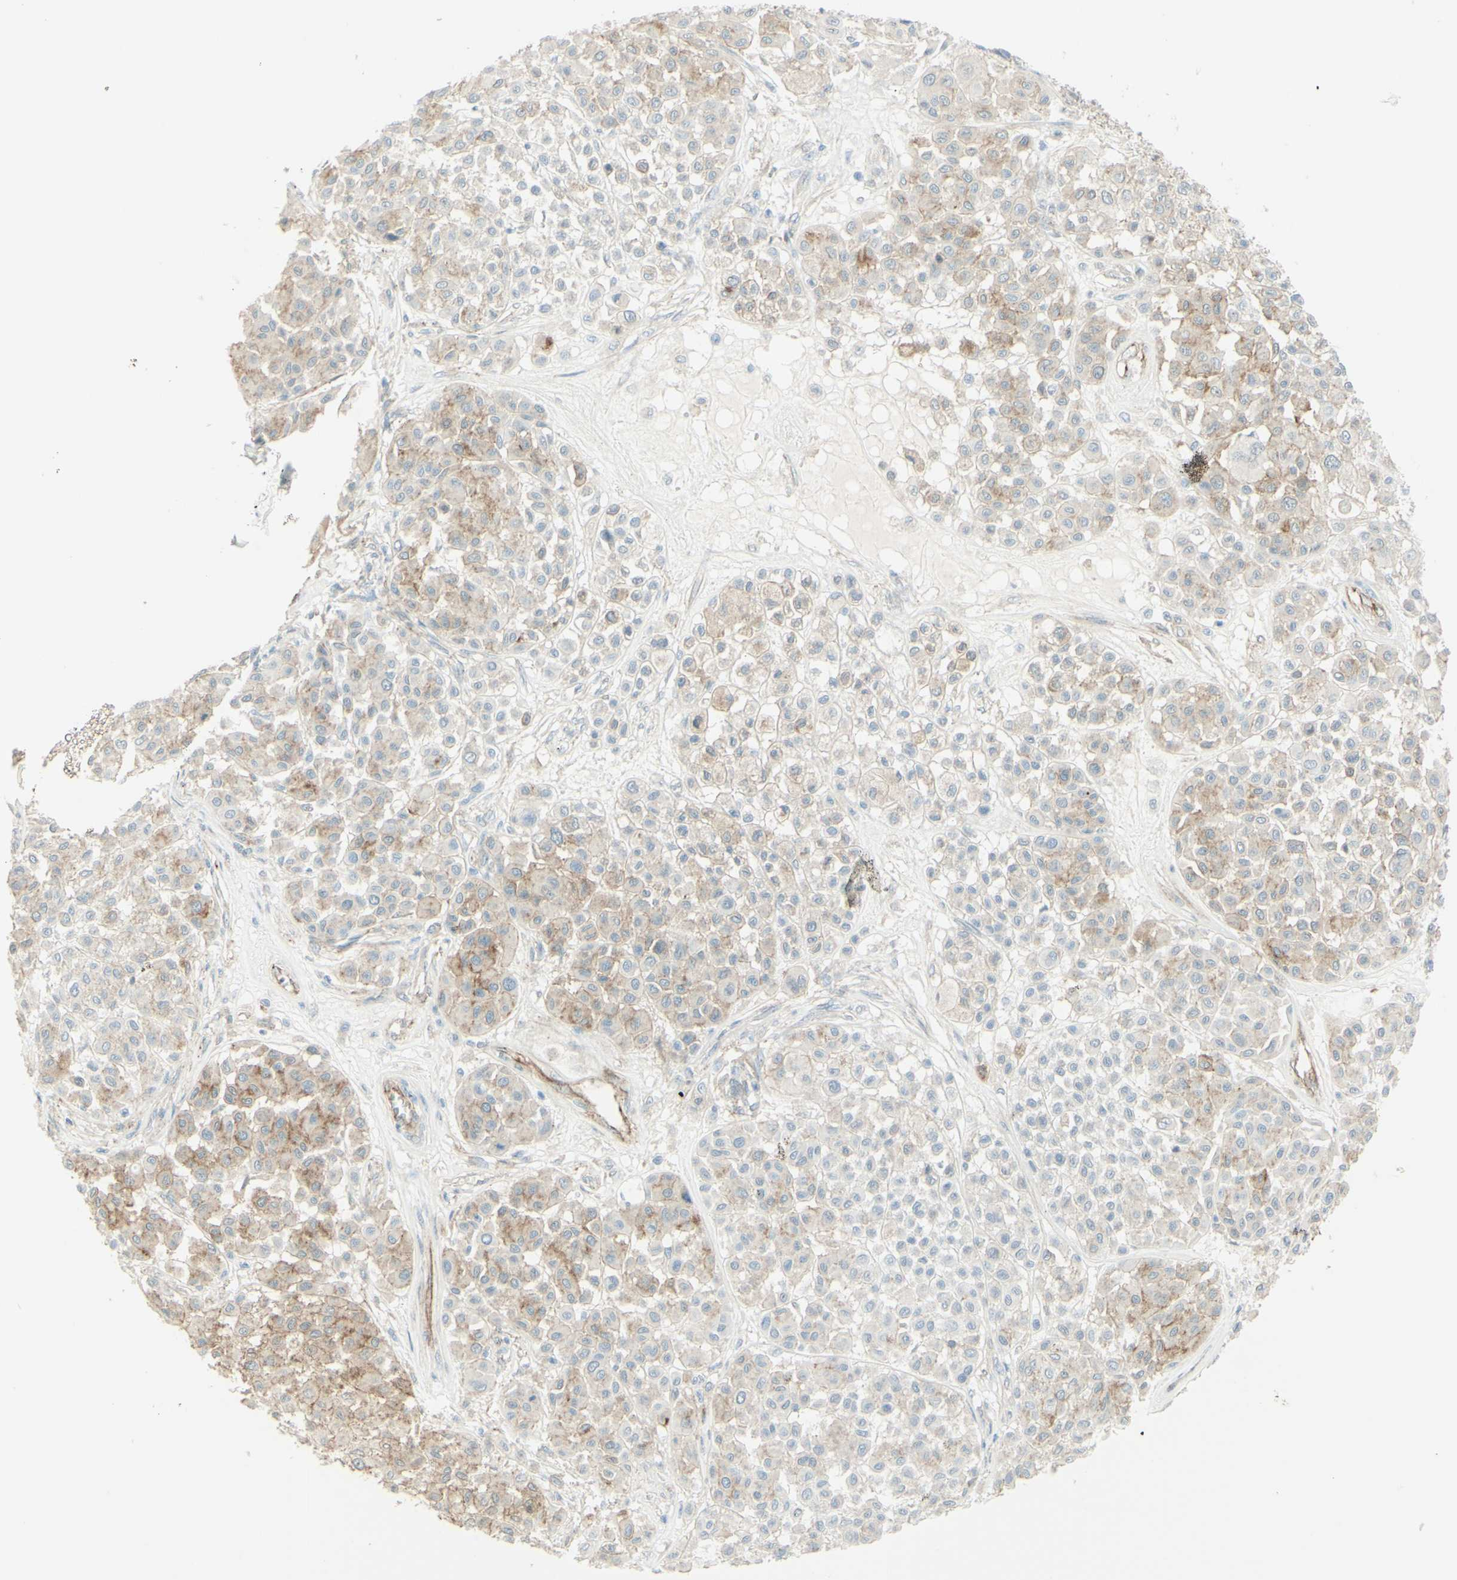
{"staining": {"intensity": "moderate", "quantity": "<25%", "location": "cytoplasmic/membranous"}, "tissue": "melanoma", "cell_type": "Tumor cells", "image_type": "cancer", "snomed": [{"axis": "morphology", "description": "Malignant melanoma, Metastatic site"}, {"axis": "topography", "description": "Soft tissue"}], "caption": "The photomicrograph shows a brown stain indicating the presence of a protein in the cytoplasmic/membranous of tumor cells in melanoma.", "gene": "MYO6", "patient": {"sex": "male", "age": 41}}